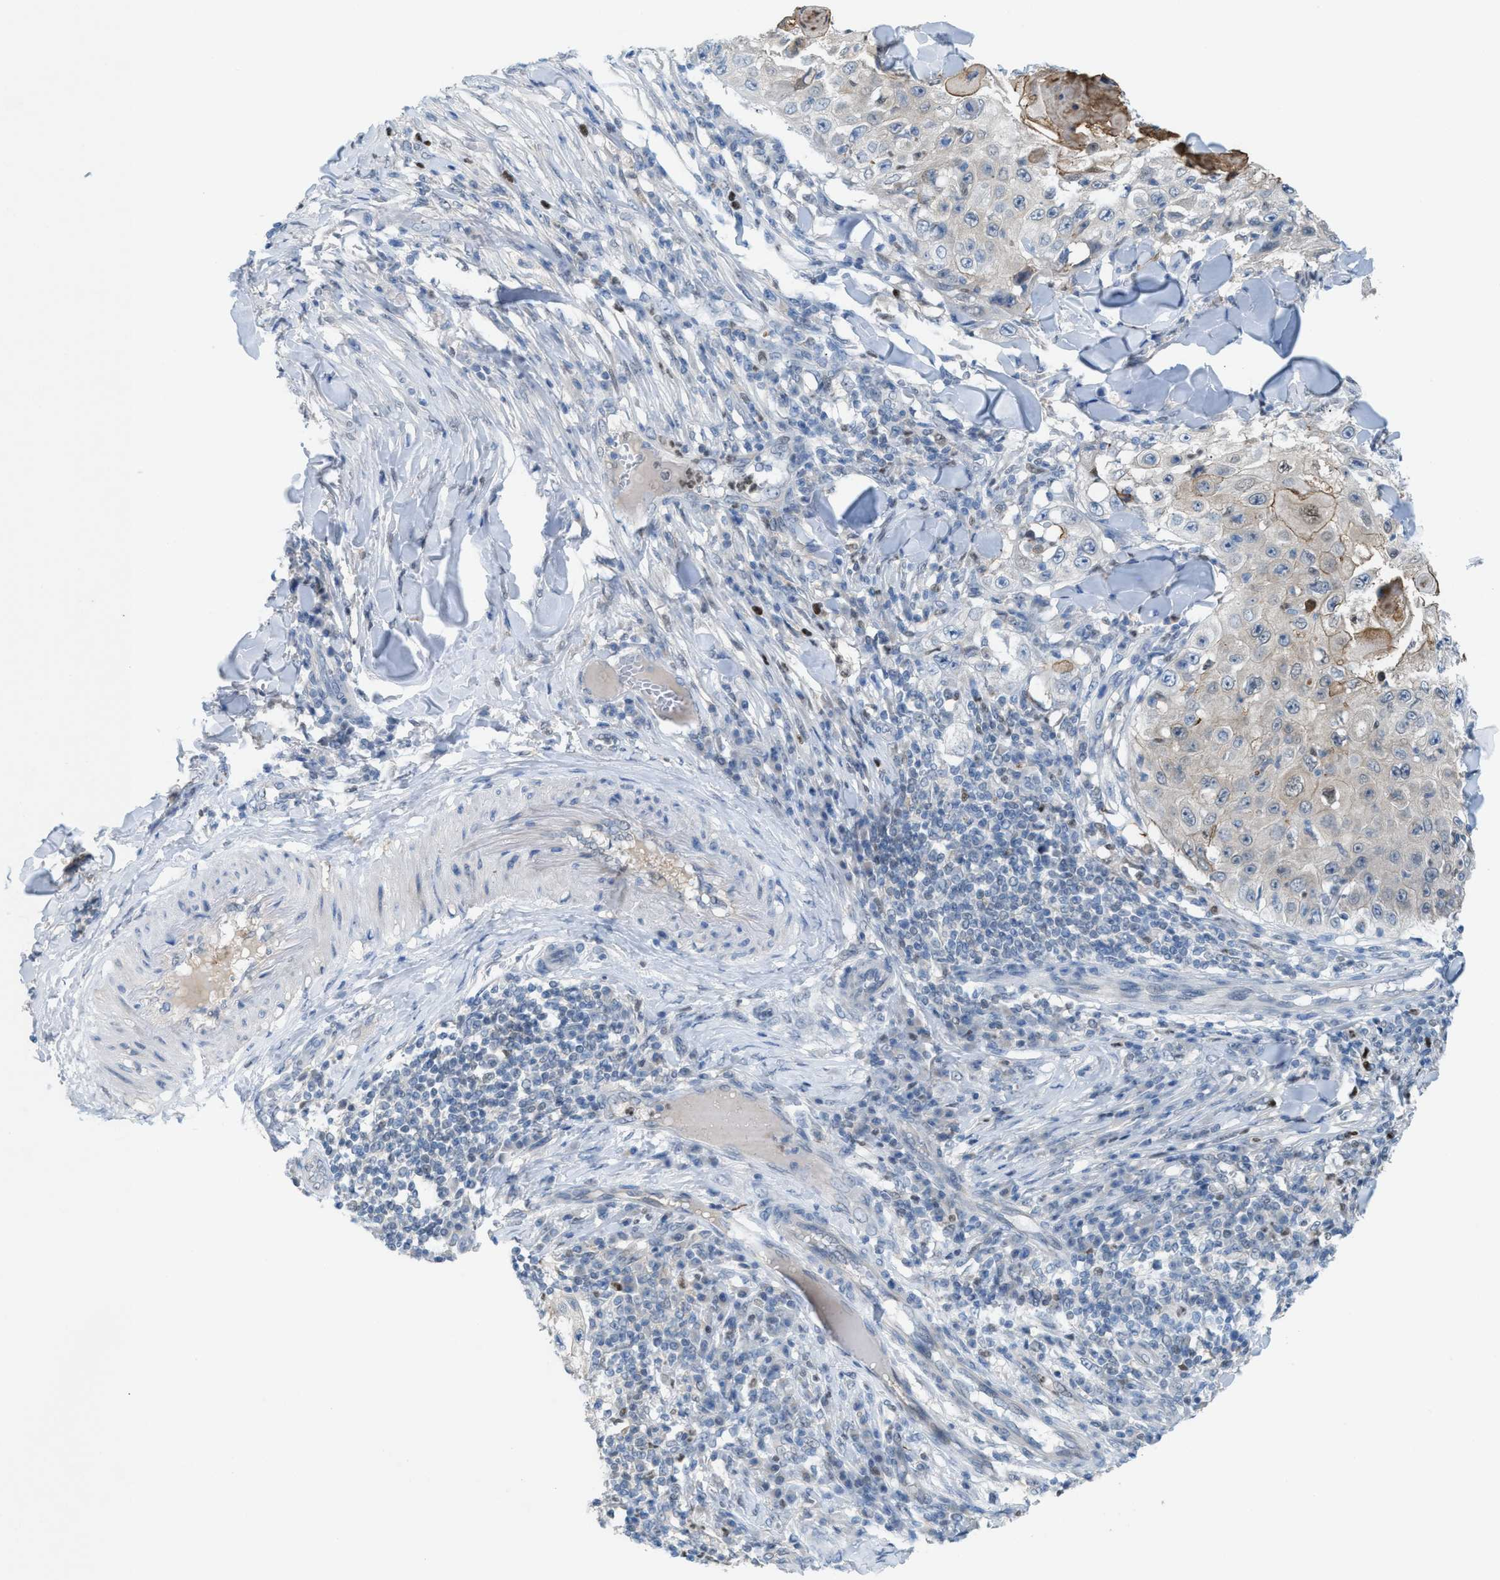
{"staining": {"intensity": "weak", "quantity": "<25%", "location": "cytoplasmic/membranous,nuclear"}, "tissue": "skin cancer", "cell_type": "Tumor cells", "image_type": "cancer", "snomed": [{"axis": "morphology", "description": "Squamous cell carcinoma, NOS"}, {"axis": "topography", "description": "Skin"}], "caption": "Immunohistochemistry micrograph of human squamous cell carcinoma (skin) stained for a protein (brown), which reveals no expression in tumor cells.", "gene": "PPM1D", "patient": {"sex": "male", "age": 86}}